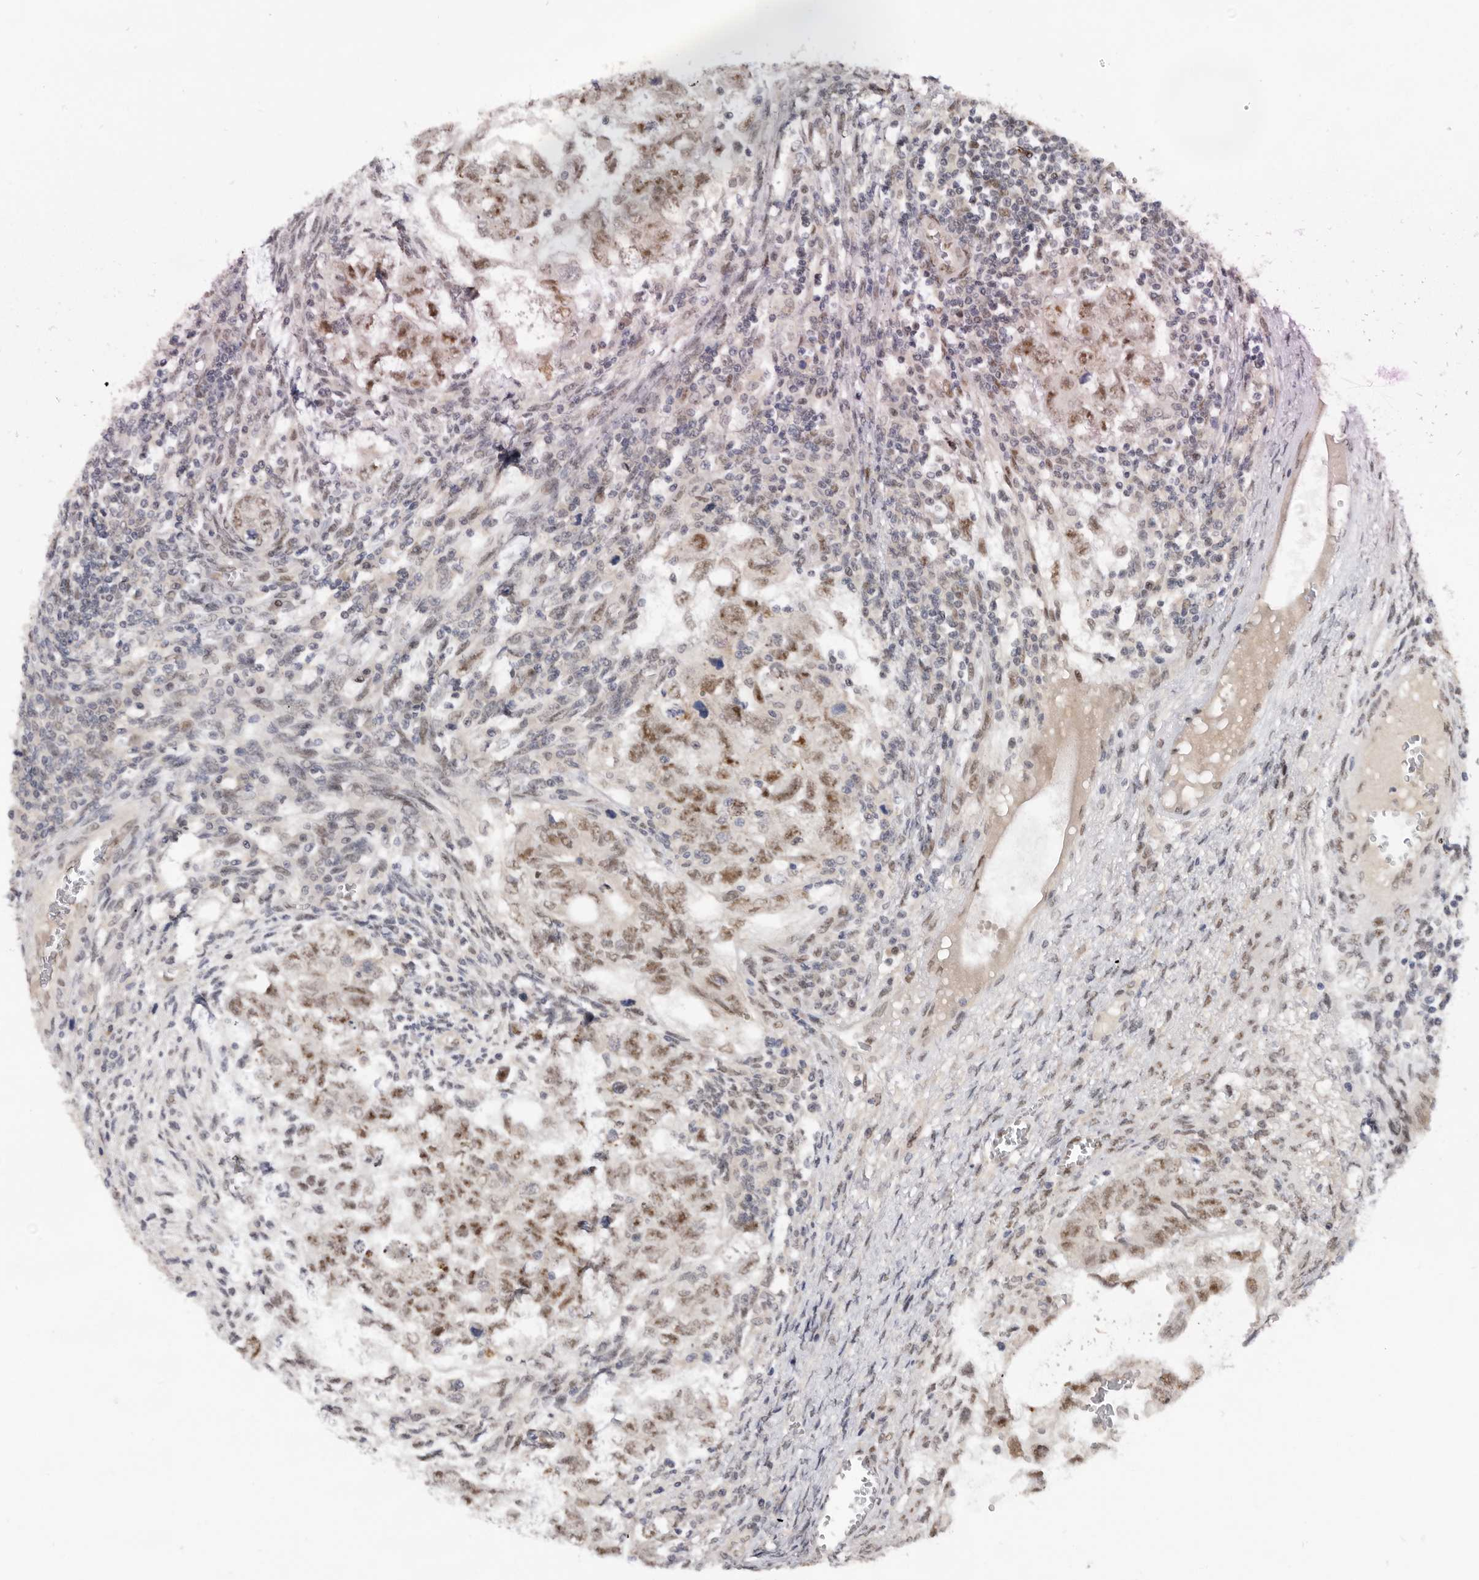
{"staining": {"intensity": "moderate", "quantity": ">75%", "location": "nuclear"}, "tissue": "testis cancer", "cell_type": "Tumor cells", "image_type": "cancer", "snomed": [{"axis": "morphology", "description": "Carcinoma, Embryonal, NOS"}, {"axis": "topography", "description": "Testis"}], "caption": "A micrograph of human embryonal carcinoma (testis) stained for a protein exhibits moderate nuclear brown staining in tumor cells.", "gene": "BRCA2", "patient": {"sex": "male", "age": 37}}